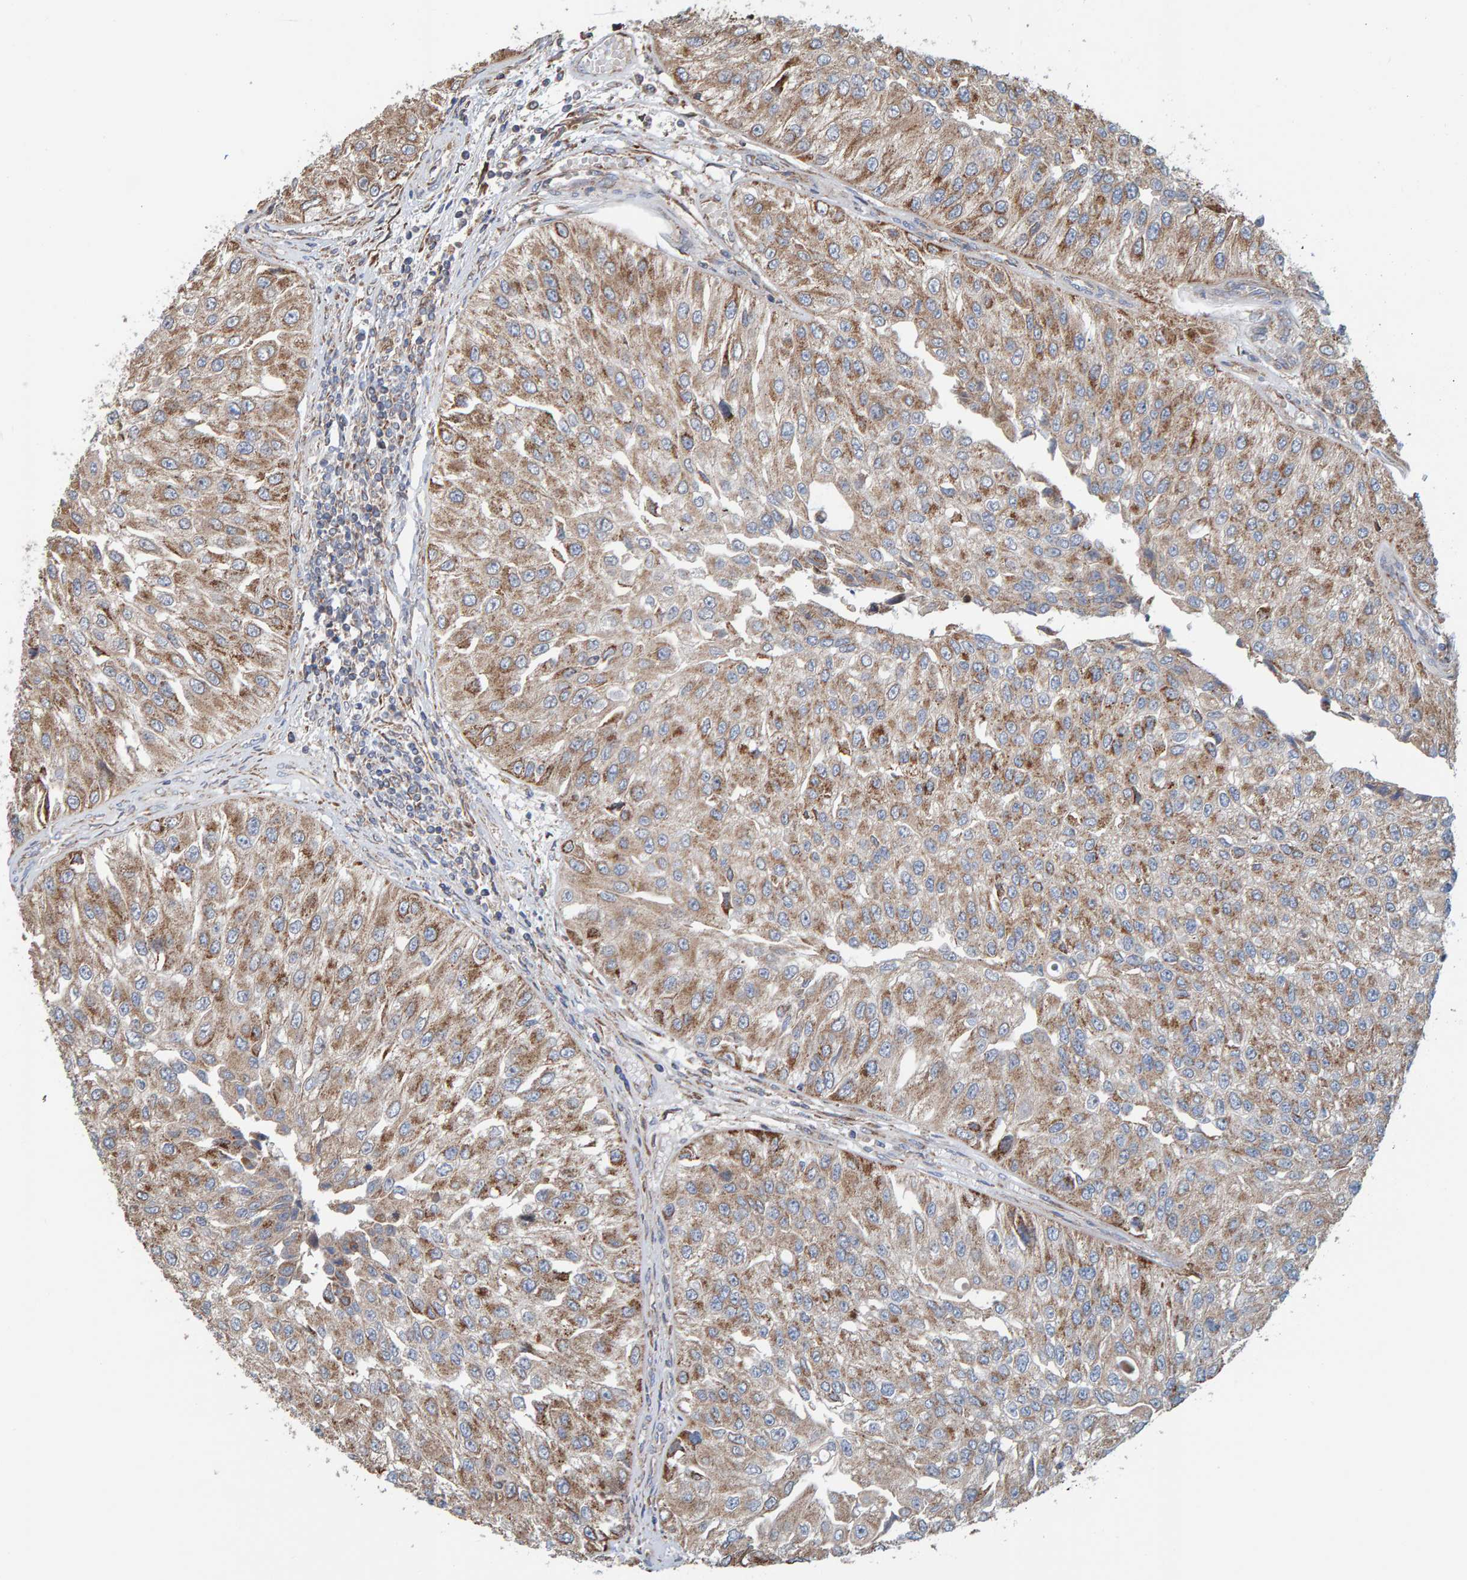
{"staining": {"intensity": "moderate", "quantity": ">75%", "location": "cytoplasmic/membranous"}, "tissue": "urothelial cancer", "cell_type": "Tumor cells", "image_type": "cancer", "snomed": [{"axis": "morphology", "description": "Urothelial carcinoma, High grade"}, {"axis": "topography", "description": "Kidney"}, {"axis": "topography", "description": "Urinary bladder"}], "caption": "This photomicrograph displays urothelial cancer stained with immunohistochemistry (IHC) to label a protein in brown. The cytoplasmic/membranous of tumor cells show moderate positivity for the protein. Nuclei are counter-stained blue.", "gene": "MRPL45", "patient": {"sex": "male", "age": 77}}